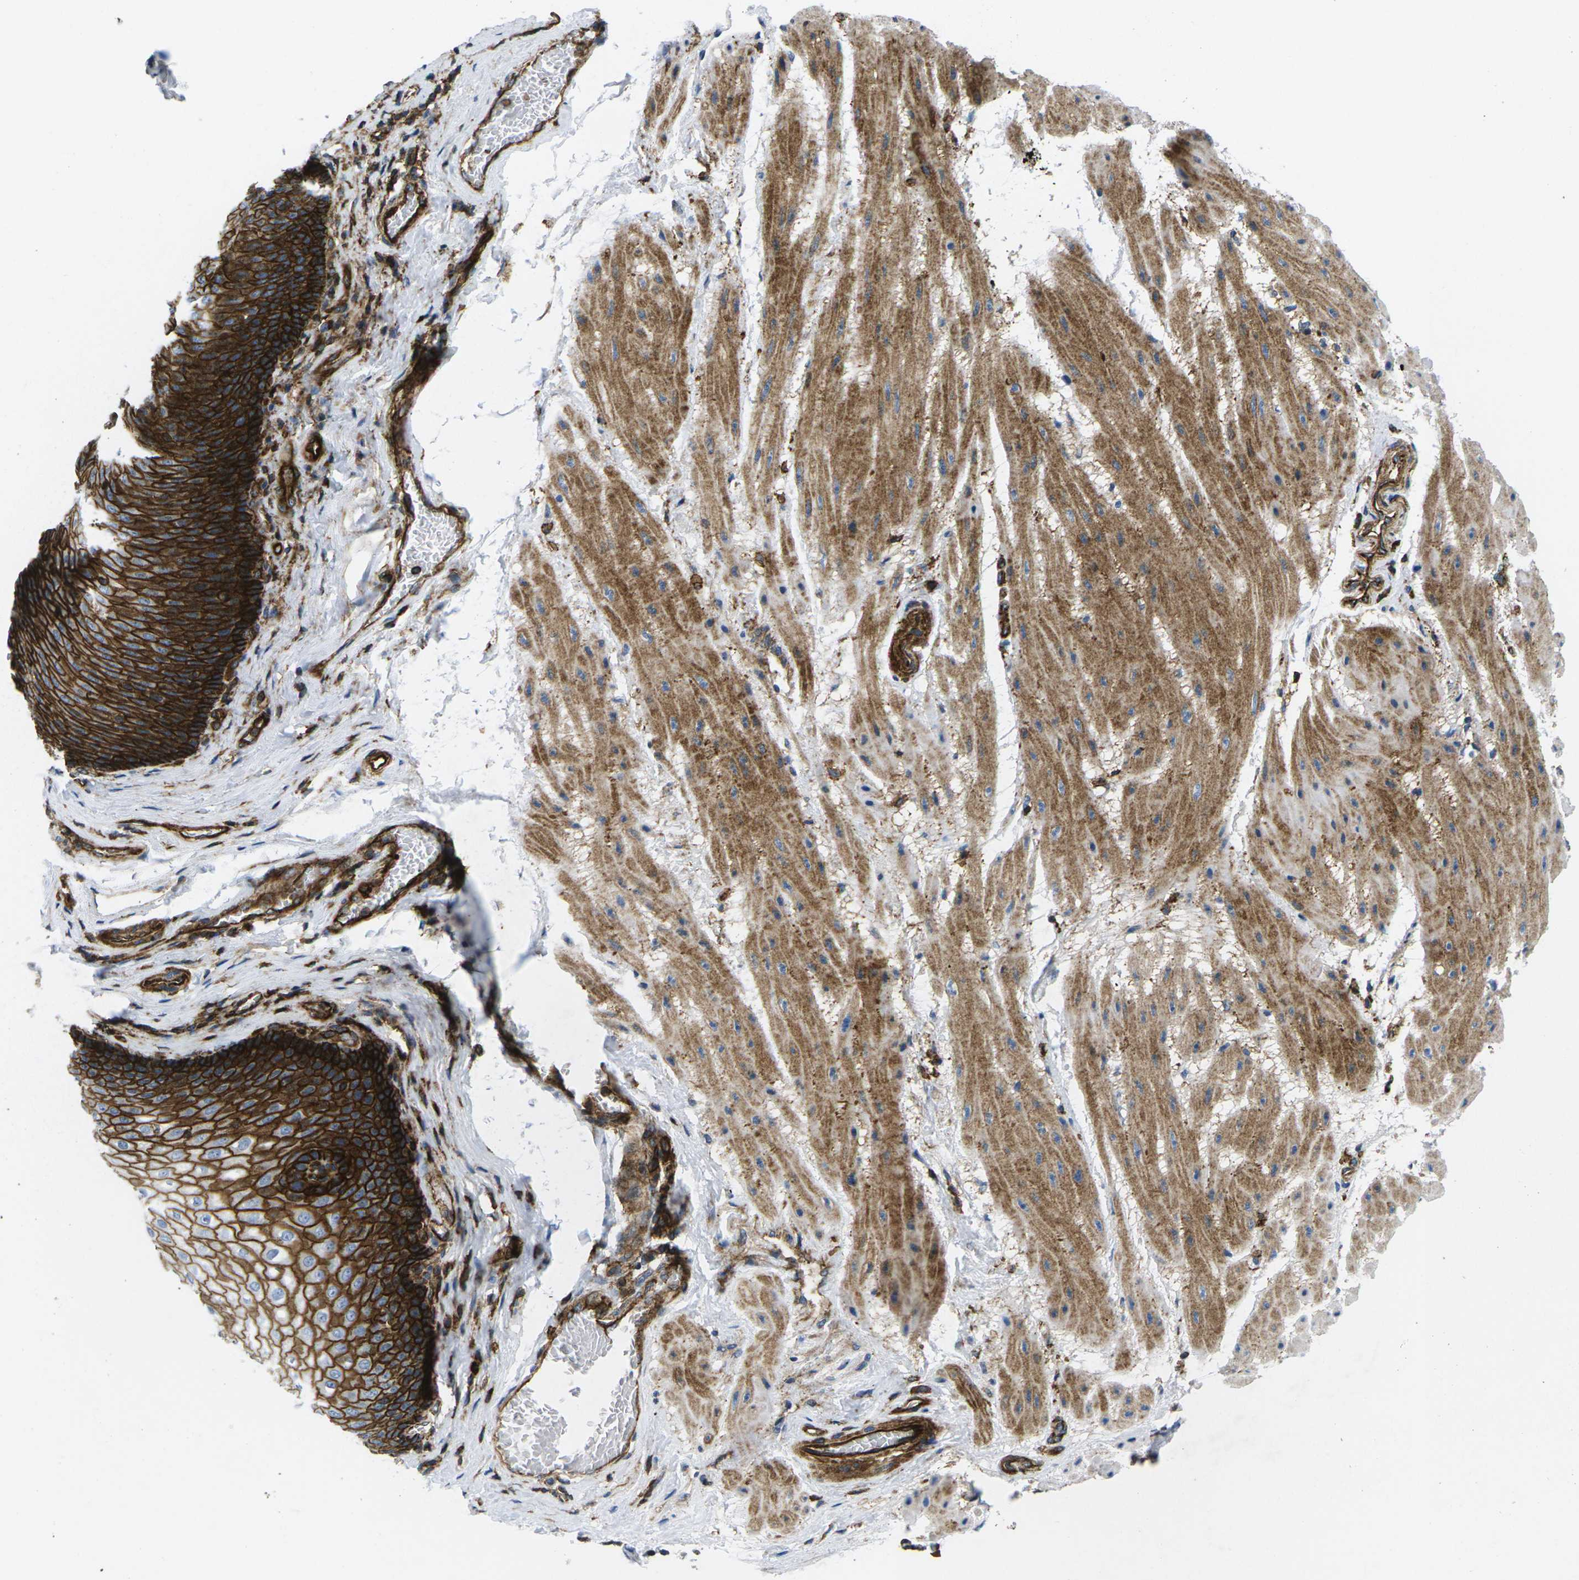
{"staining": {"intensity": "strong", "quantity": ">75%", "location": "cytoplasmic/membranous"}, "tissue": "esophagus", "cell_type": "Squamous epithelial cells", "image_type": "normal", "snomed": [{"axis": "morphology", "description": "Normal tissue, NOS"}, {"axis": "topography", "description": "Esophagus"}], "caption": "This photomicrograph reveals benign esophagus stained with immunohistochemistry (IHC) to label a protein in brown. The cytoplasmic/membranous of squamous epithelial cells show strong positivity for the protein. Nuclei are counter-stained blue.", "gene": "IQGAP1", "patient": {"sex": "male", "age": 48}}